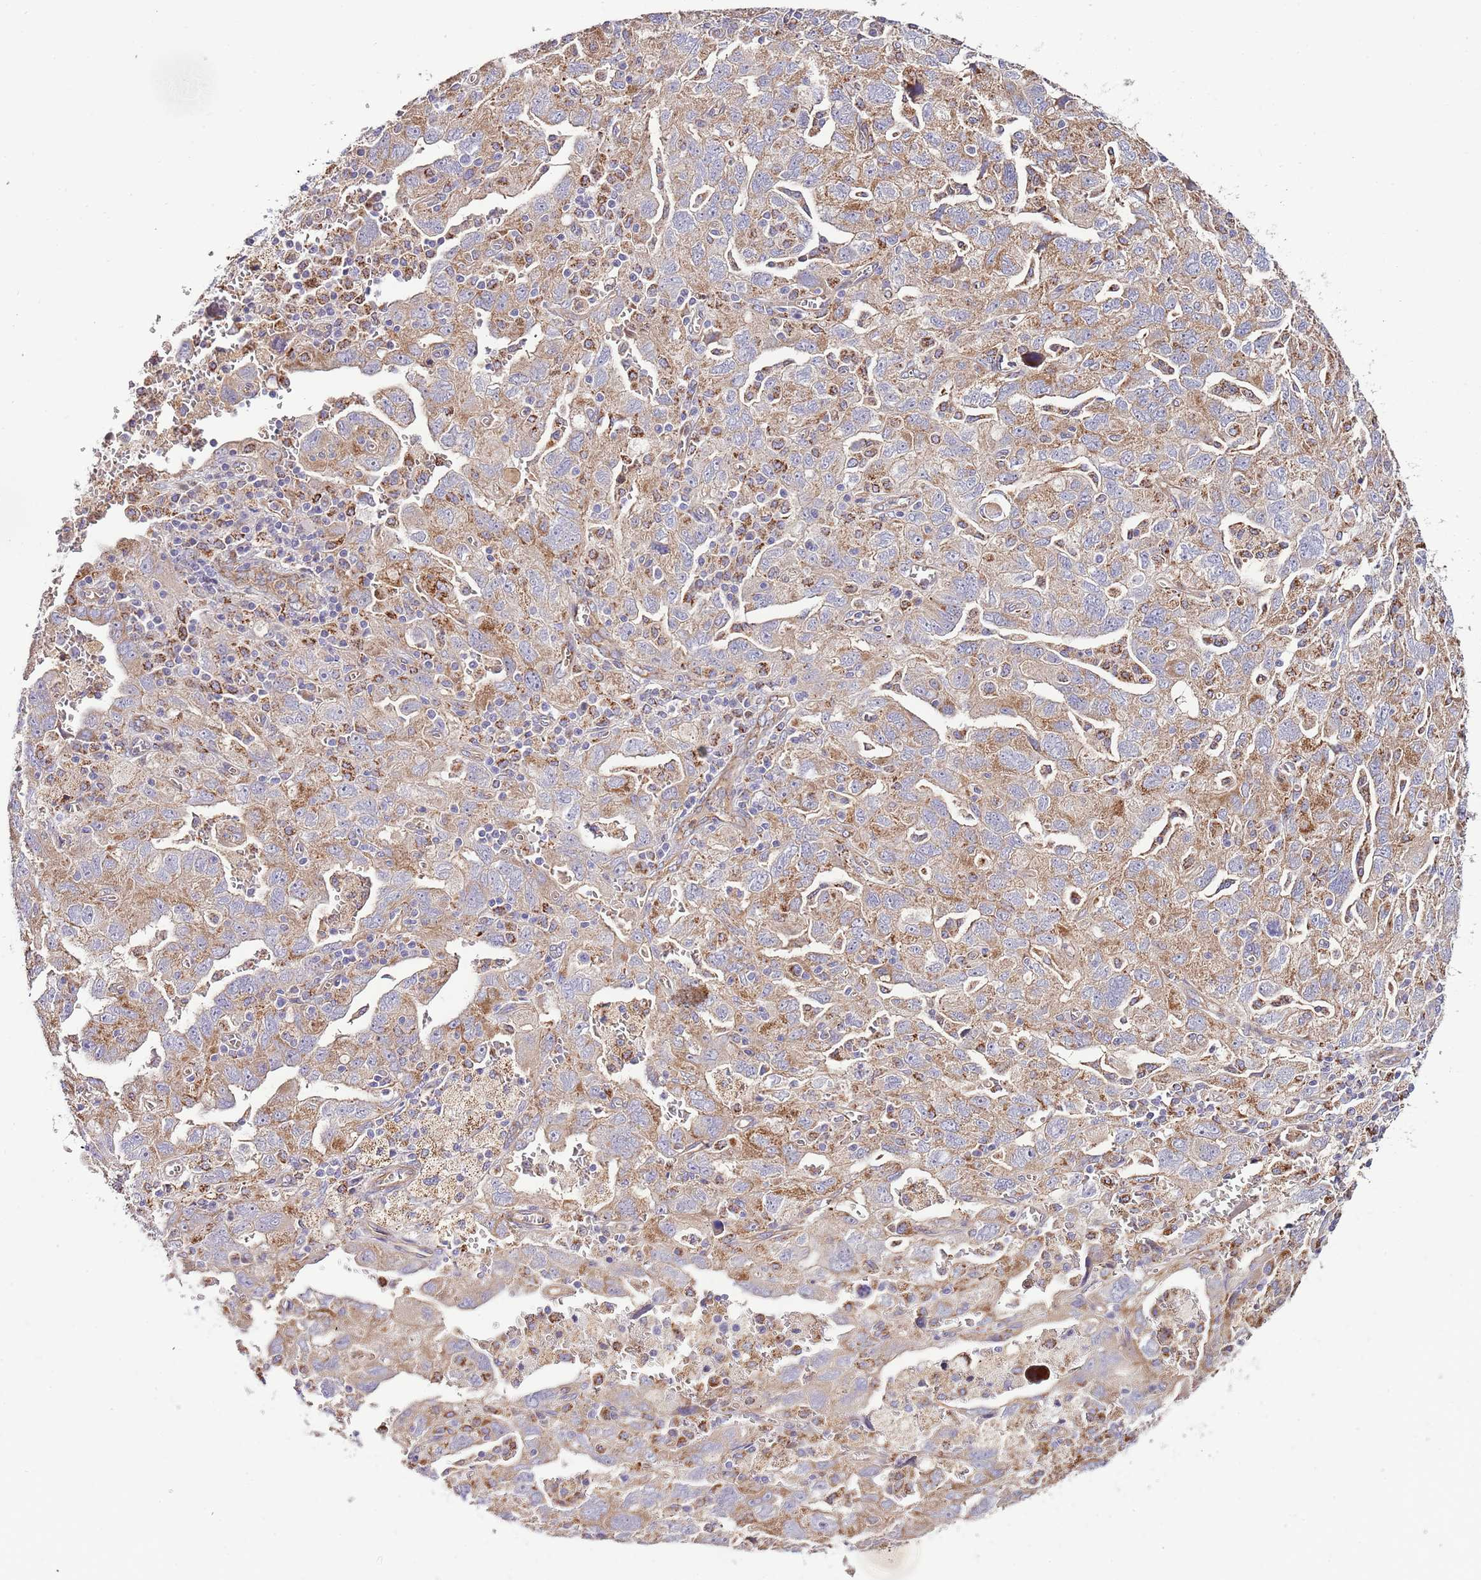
{"staining": {"intensity": "moderate", "quantity": ">75%", "location": "cytoplasmic/membranous"}, "tissue": "ovarian cancer", "cell_type": "Tumor cells", "image_type": "cancer", "snomed": [{"axis": "morphology", "description": "Carcinoma, NOS"}, {"axis": "morphology", "description": "Cystadenocarcinoma, serous, NOS"}, {"axis": "topography", "description": "Ovary"}], "caption": "Human ovarian cancer (serous cystadenocarcinoma) stained with a brown dye displays moderate cytoplasmic/membranous positive positivity in approximately >75% of tumor cells.", "gene": "DOCK6", "patient": {"sex": "female", "age": 69}}